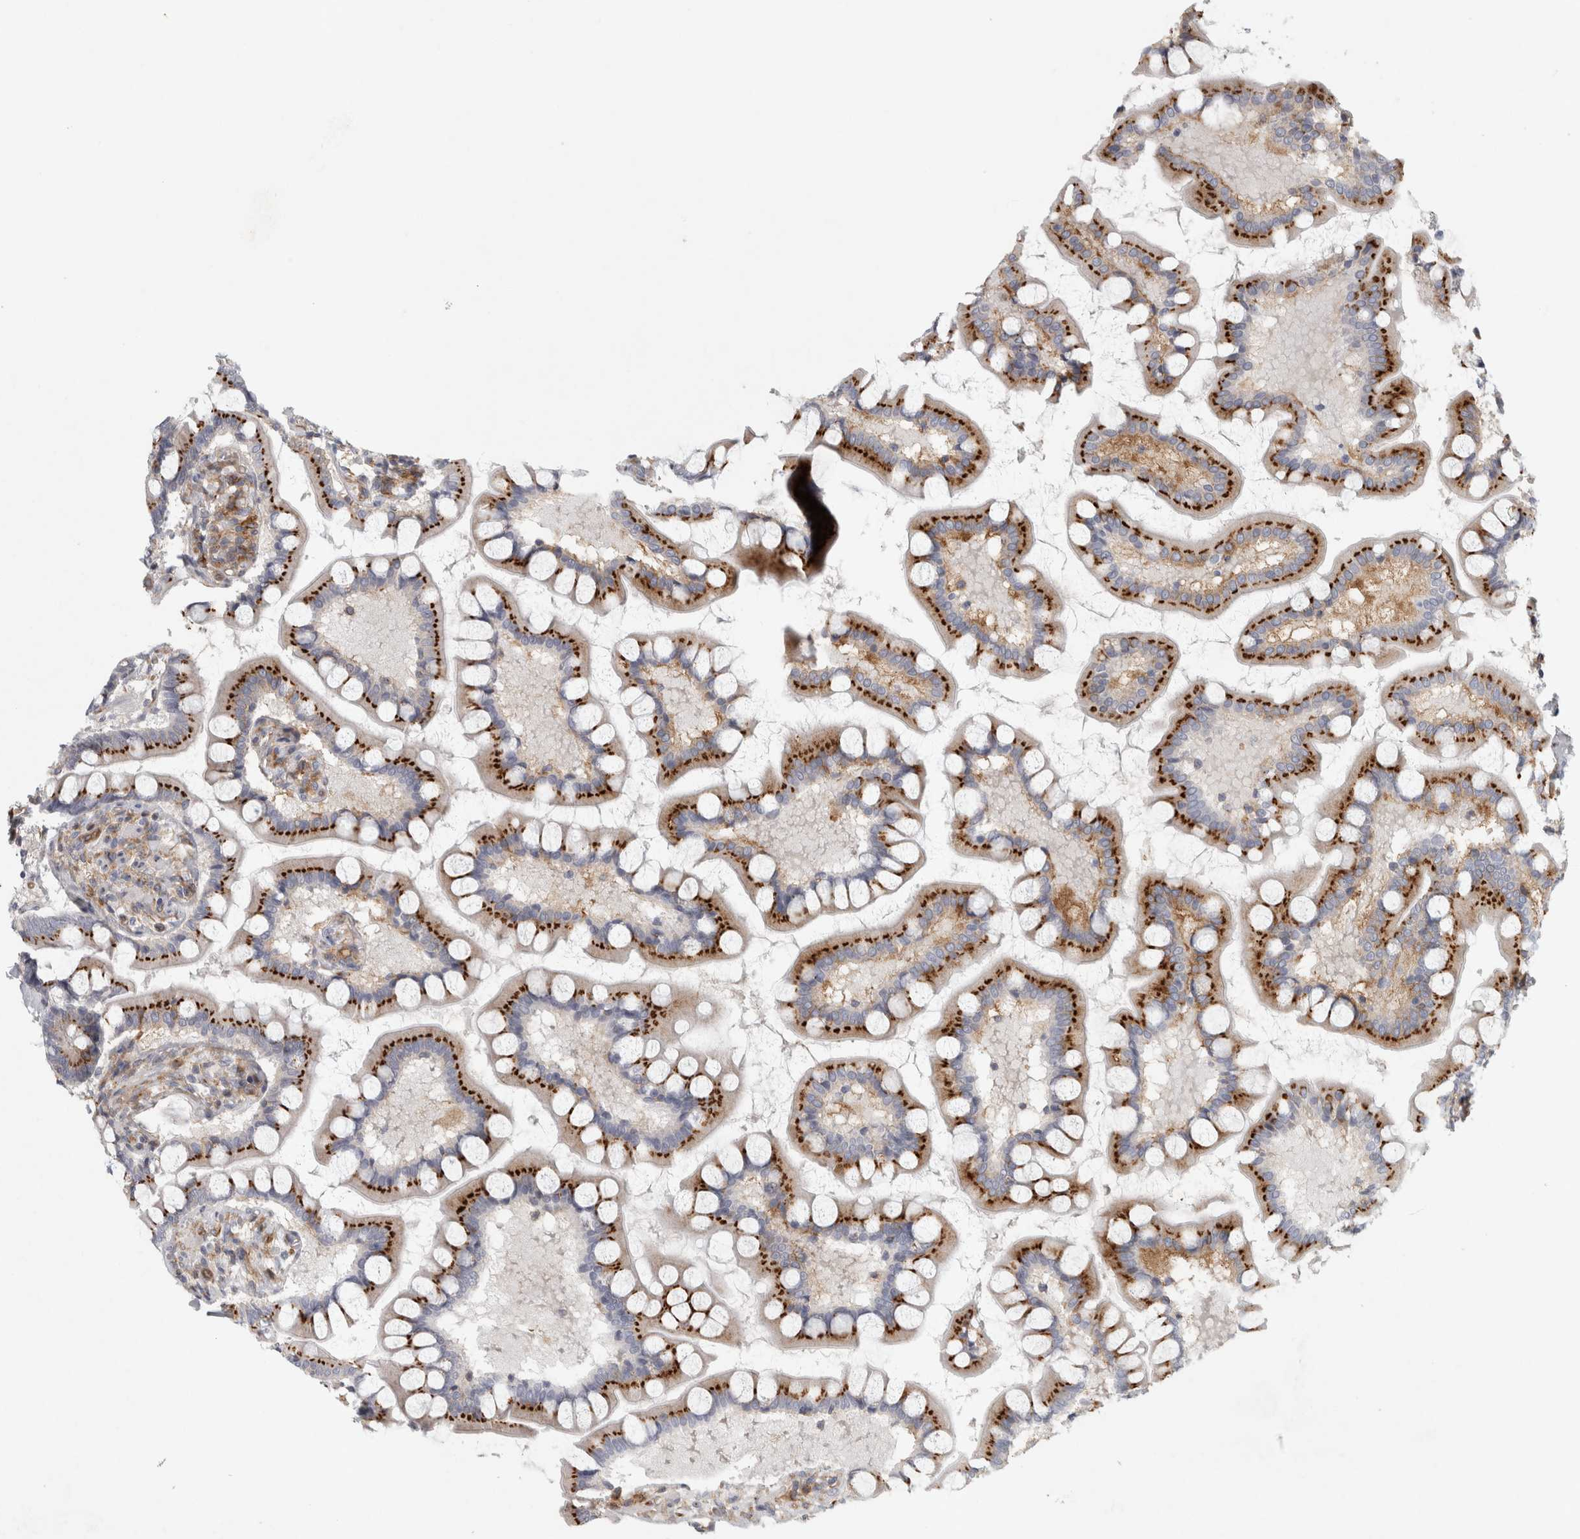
{"staining": {"intensity": "strong", "quantity": ">75%", "location": "cytoplasmic/membranous"}, "tissue": "small intestine", "cell_type": "Glandular cells", "image_type": "normal", "snomed": [{"axis": "morphology", "description": "Normal tissue, NOS"}, {"axis": "topography", "description": "Small intestine"}], "caption": "Immunohistochemical staining of unremarkable human small intestine exhibits >75% levels of strong cytoplasmic/membranous protein staining in approximately >75% of glandular cells.", "gene": "PEX6", "patient": {"sex": "male", "age": 41}}